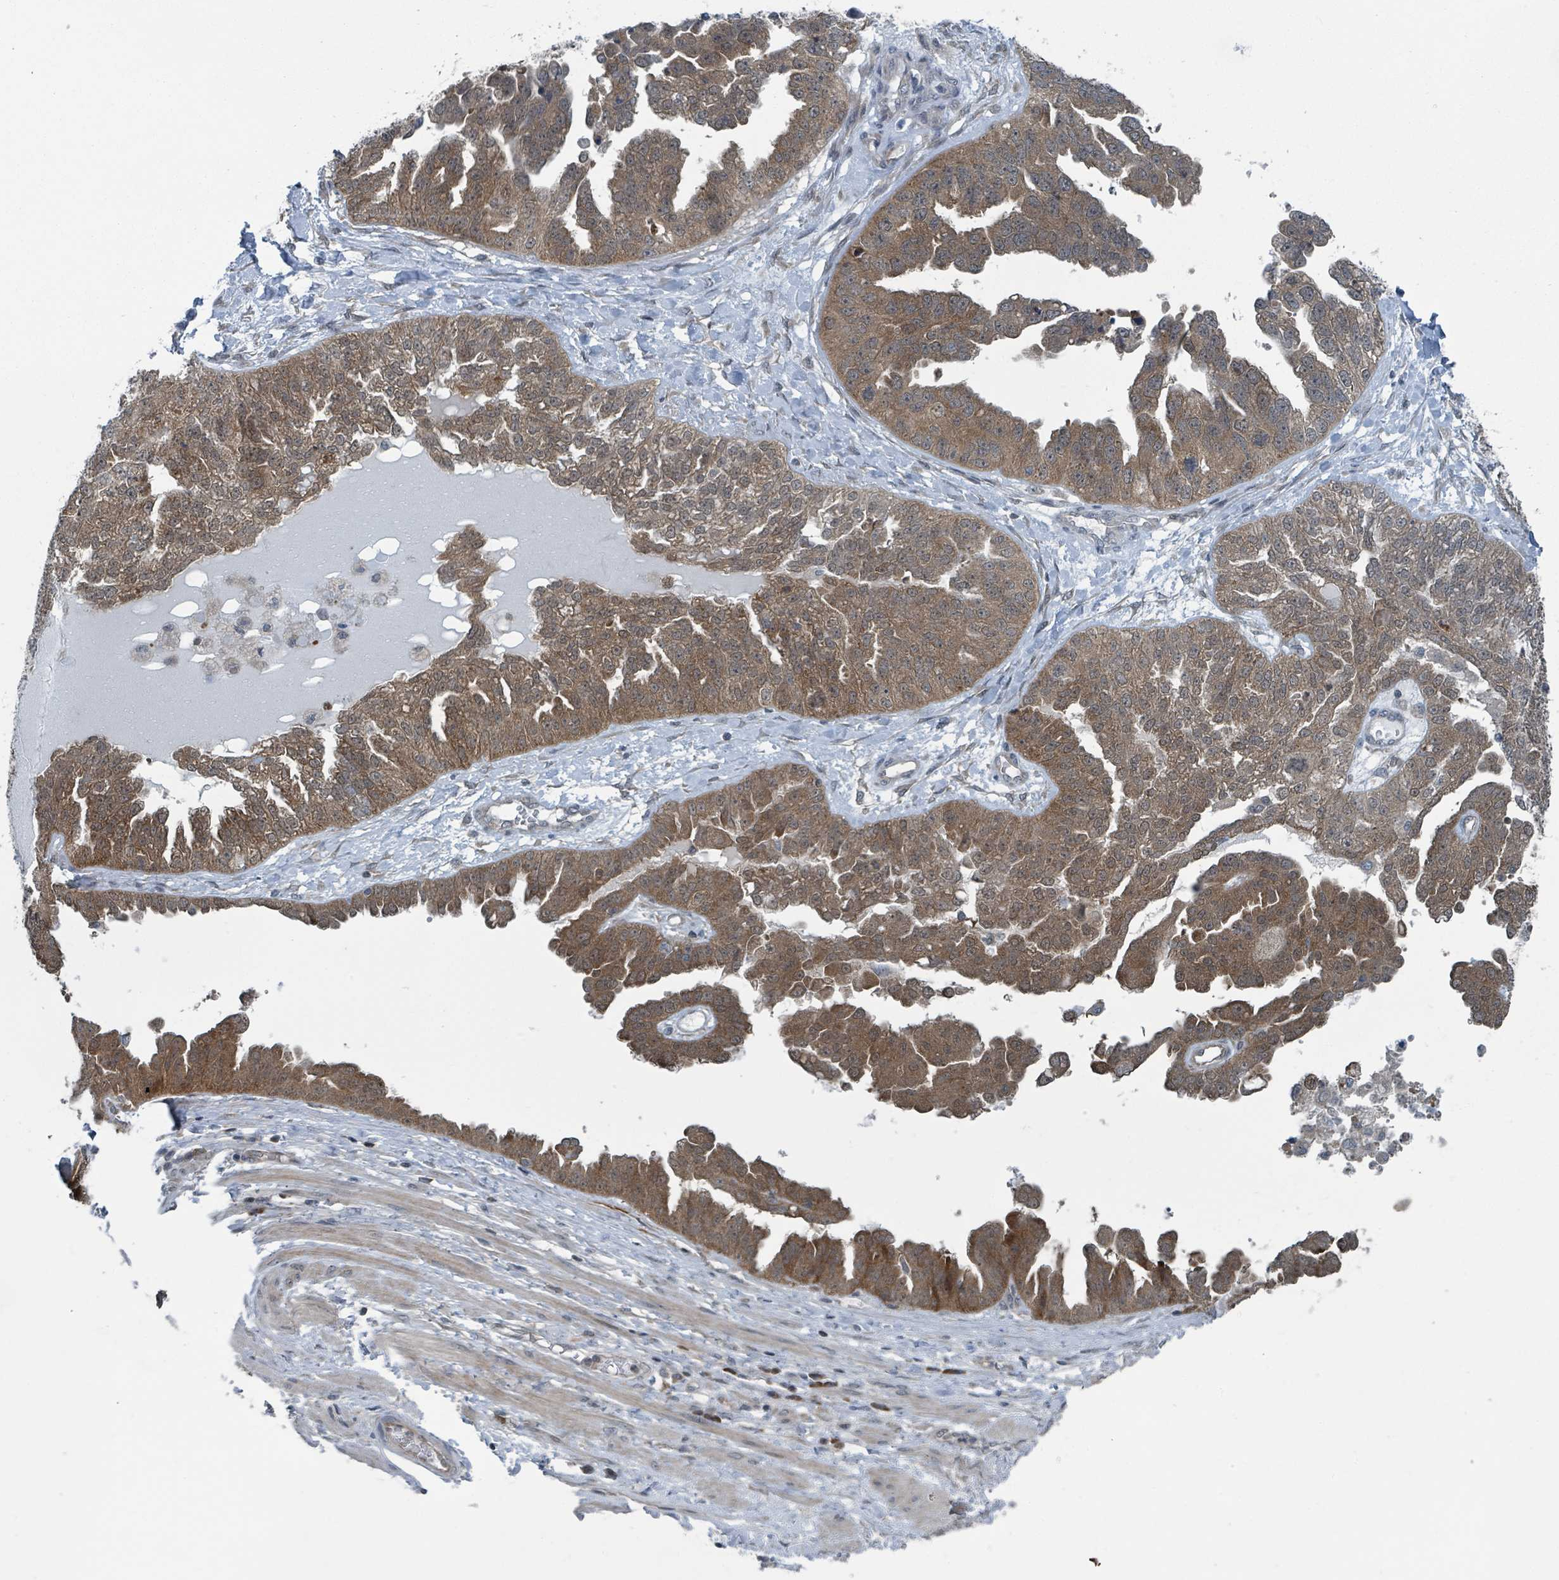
{"staining": {"intensity": "moderate", "quantity": "25%-75%", "location": "cytoplasmic/membranous,nuclear"}, "tissue": "ovarian cancer", "cell_type": "Tumor cells", "image_type": "cancer", "snomed": [{"axis": "morphology", "description": "Cystadenocarcinoma, serous, NOS"}, {"axis": "topography", "description": "Ovary"}], "caption": "Brown immunohistochemical staining in serous cystadenocarcinoma (ovarian) demonstrates moderate cytoplasmic/membranous and nuclear expression in approximately 25%-75% of tumor cells.", "gene": "GOLGA7", "patient": {"sex": "female", "age": 58}}